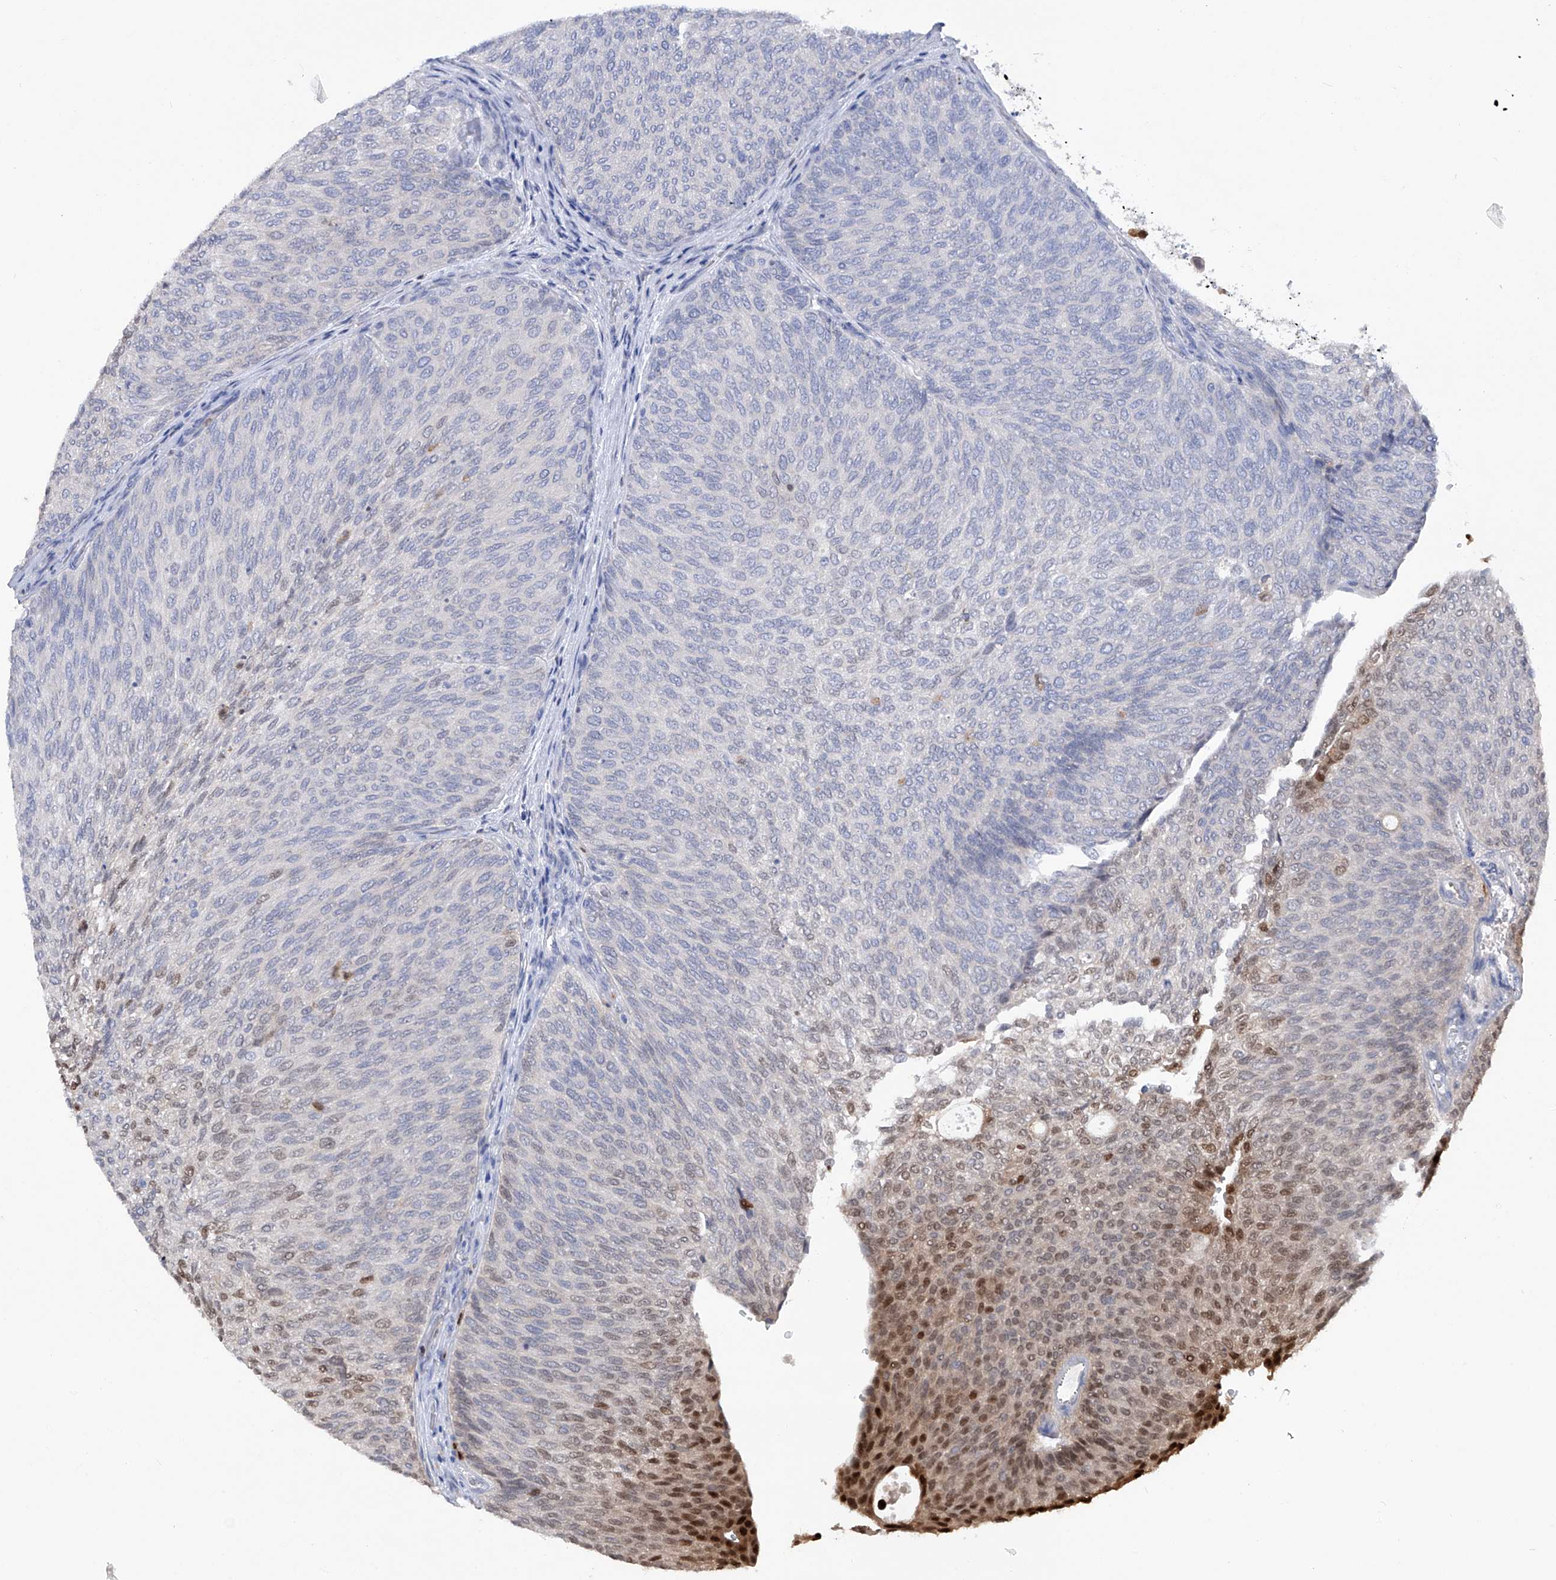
{"staining": {"intensity": "strong", "quantity": "<25%", "location": "nuclear"}, "tissue": "urothelial cancer", "cell_type": "Tumor cells", "image_type": "cancer", "snomed": [{"axis": "morphology", "description": "Urothelial carcinoma, Low grade"}, {"axis": "topography", "description": "Urinary bladder"}], "caption": "Immunohistochemical staining of low-grade urothelial carcinoma shows medium levels of strong nuclear positivity in about <25% of tumor cells. Immunohistochemistry (ihc) stains the protein in brown and the nuclei are stained blue.", "gene": "PHF20", "patient": {"sex": "female", "age": 79}}